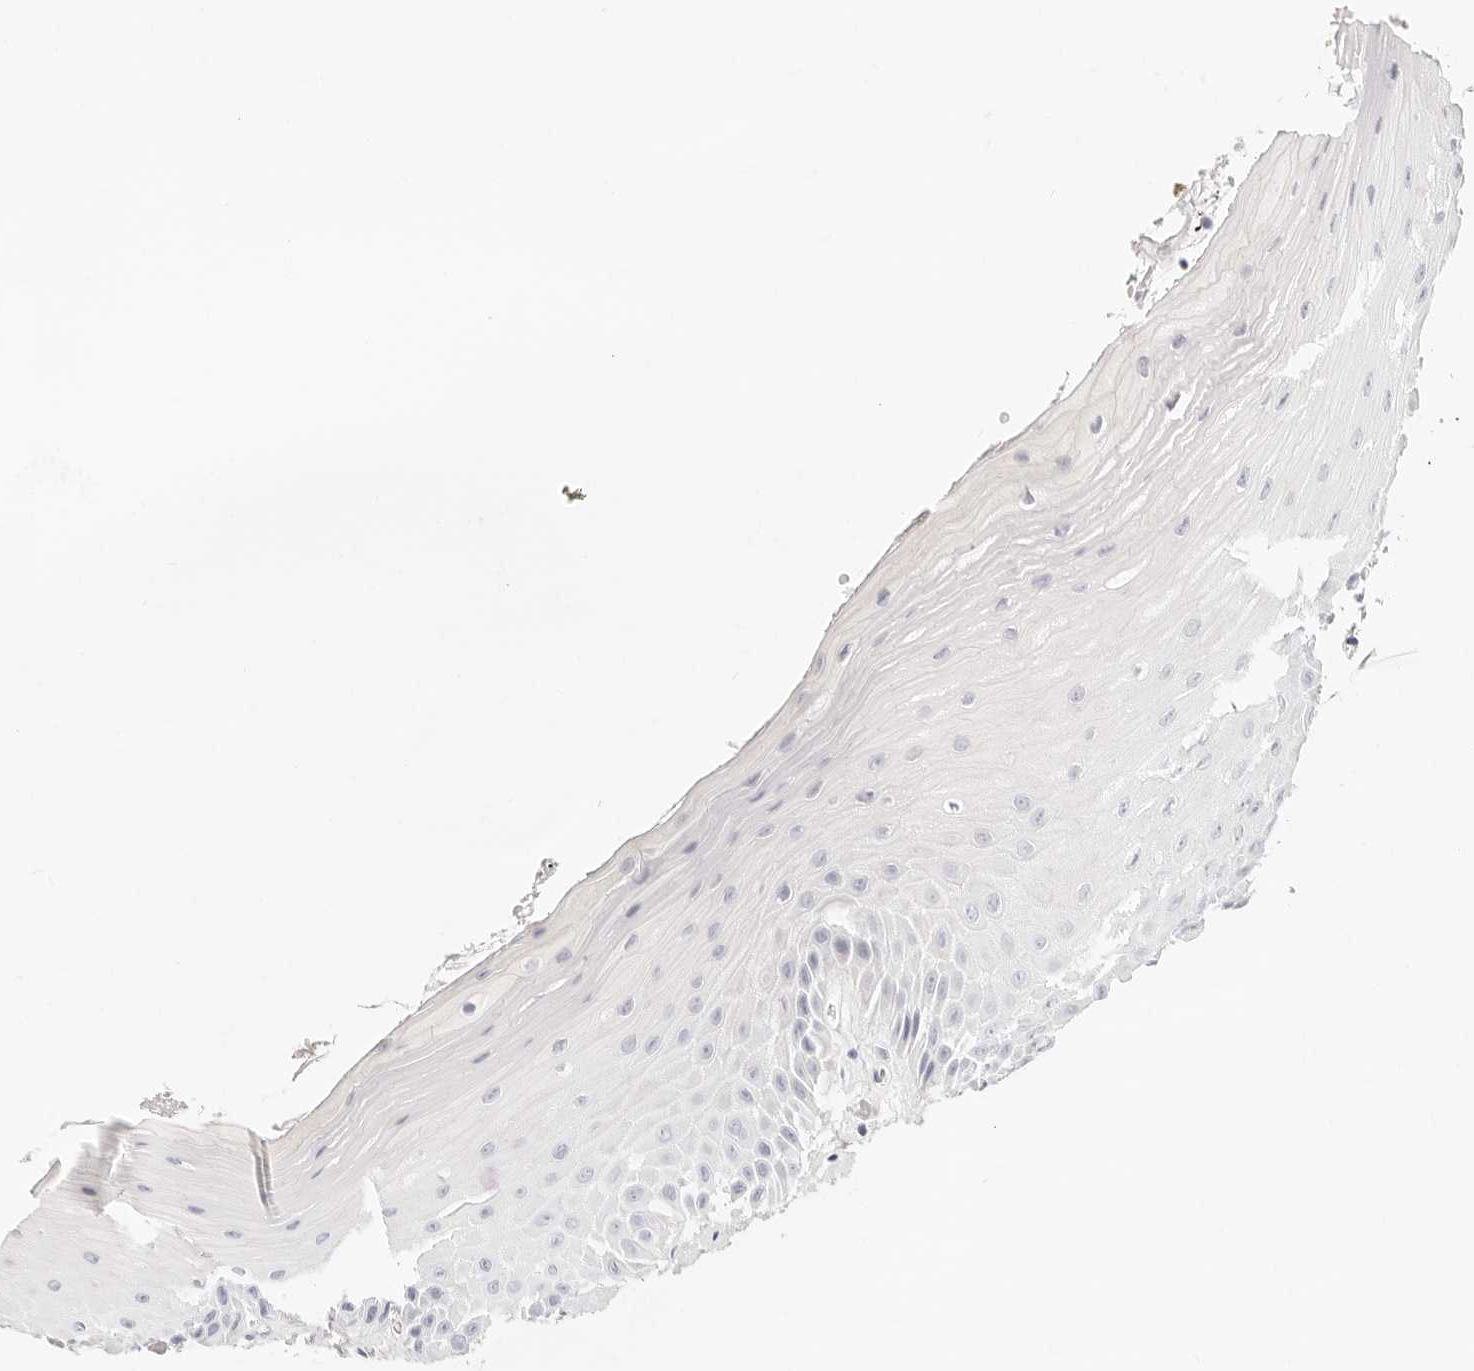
{"staining": {"intensity": "negative", "quantity": "none", "location": "none"}, "tissue": "oral mucosa", "cell_type": "Squamous epithelial cells", "image_type": "normal", "snomed": [{"axis": "morphology", "description": "Normal tissue, NOS"}, {"axis": "topography", "description": "Oral tissue"}], "caption": "Squamous epithelial cells are negative for brown protein staining in normal oral mucosa. The staining was performed using DAB to visualize the protein expression in brown, while the nuclei were stained in blue with hematoxylin (Magnification: 20x).", "gene": "GPR156", "patient": {"sex": "male", "age": 66}}